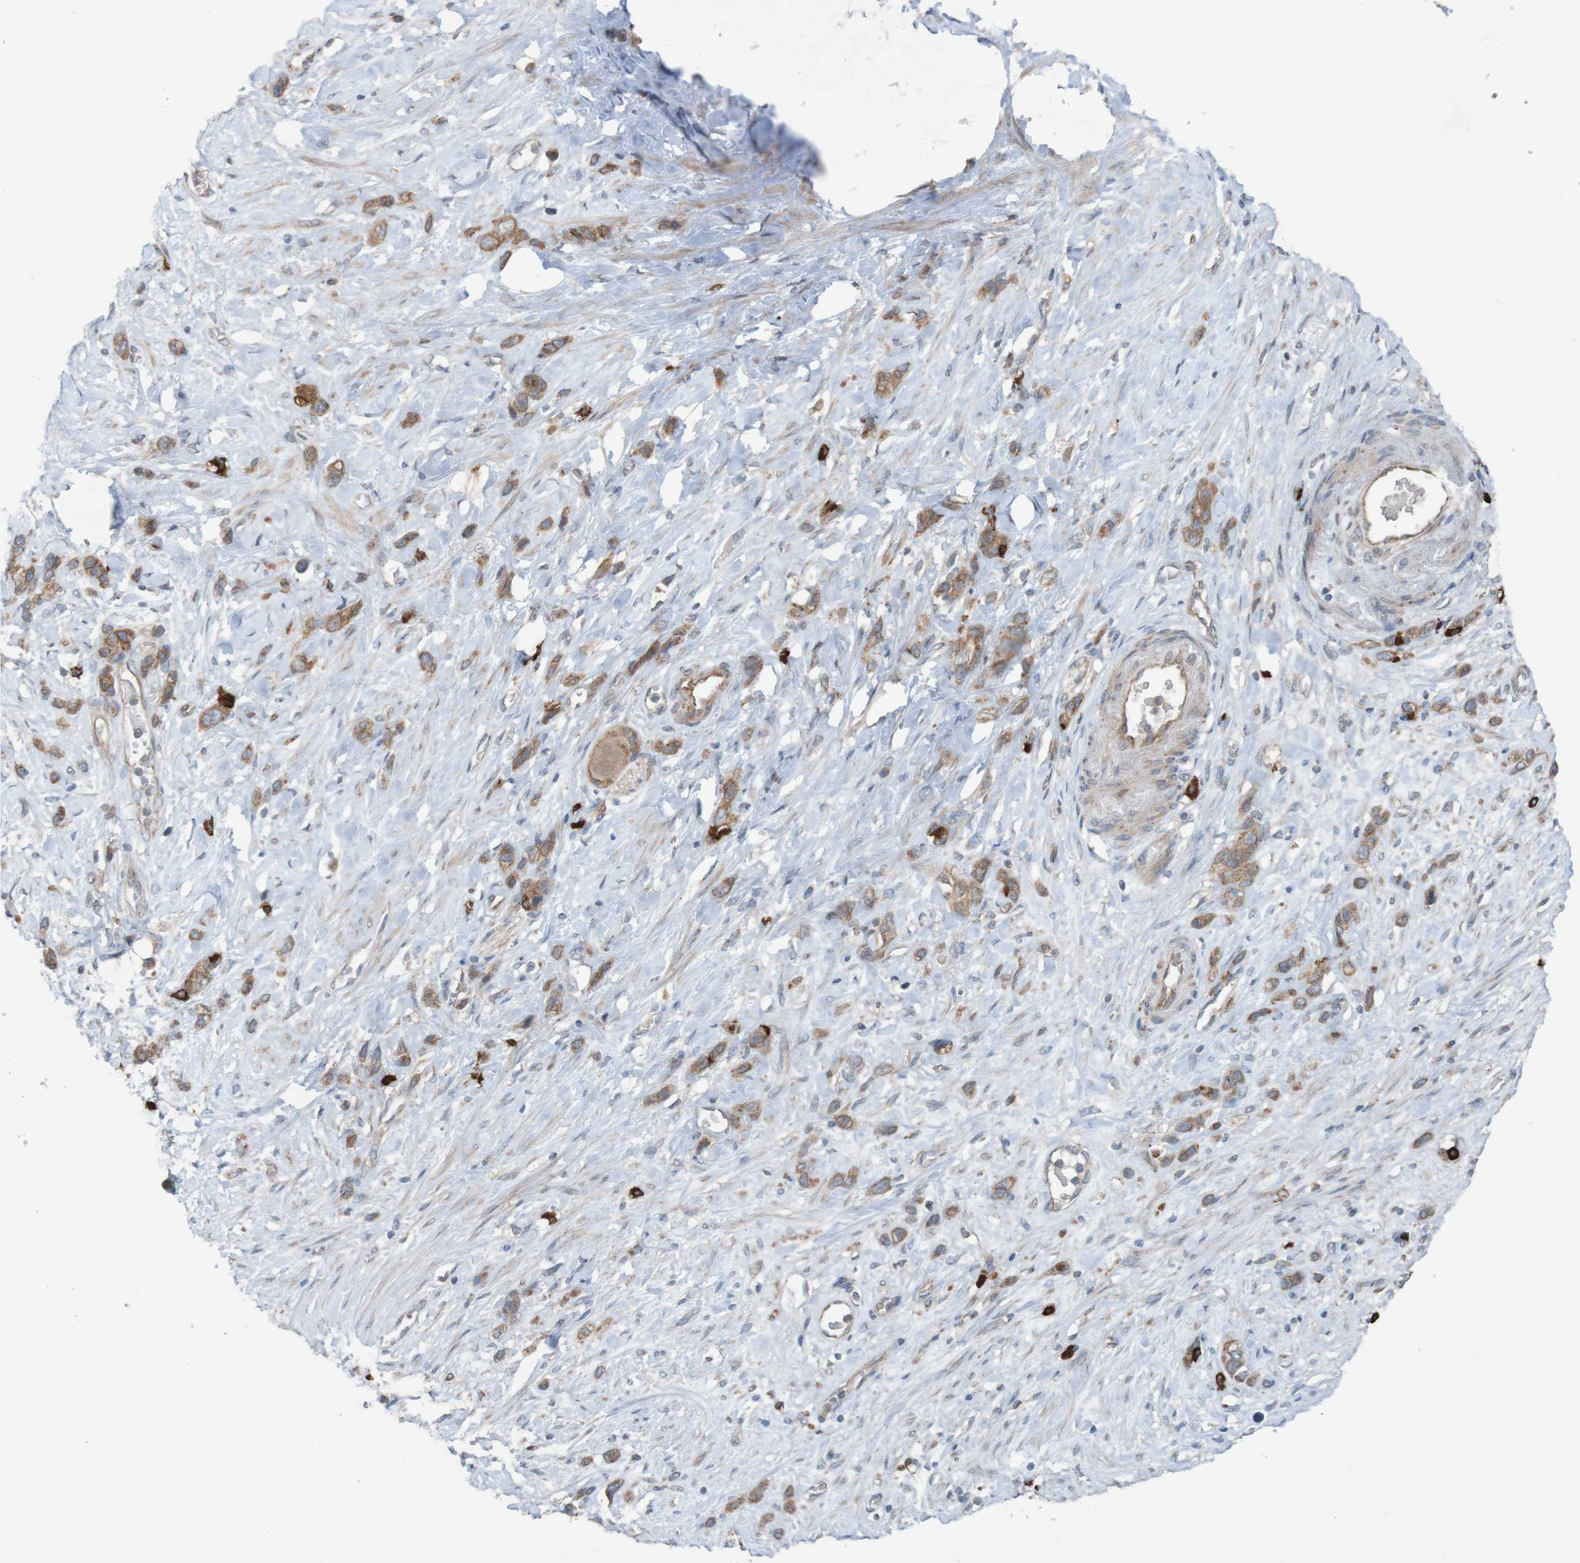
{"staining": {"intensity": "moderate", "quantity": ">75%", "location": "cytoplasmic/membranous"}, "tissue": "stomach cancer", "cell_type": "Tumor cells", "image_type": "cancer", "snomed": [{"axis": "morphology", "description": "Adenocarcinoma, NOS"}, {"axis": "morphology", "description": "Adenocarcinoma, High grade"}, {"axis": "topography", "description": "Stomach, upper"}, {"axis": "topography", "description": "Stomach, lower"}], "caption": "The histopathology image shows staining of stomach cancer, revealing moderate cytoplasmic/membranous protein expression (brown color) within tumor cells. (IHC, brightfield microscopy, high magnification).", "gene": "B3GAT2", "patient": {"sex": "female", "age": 65}}